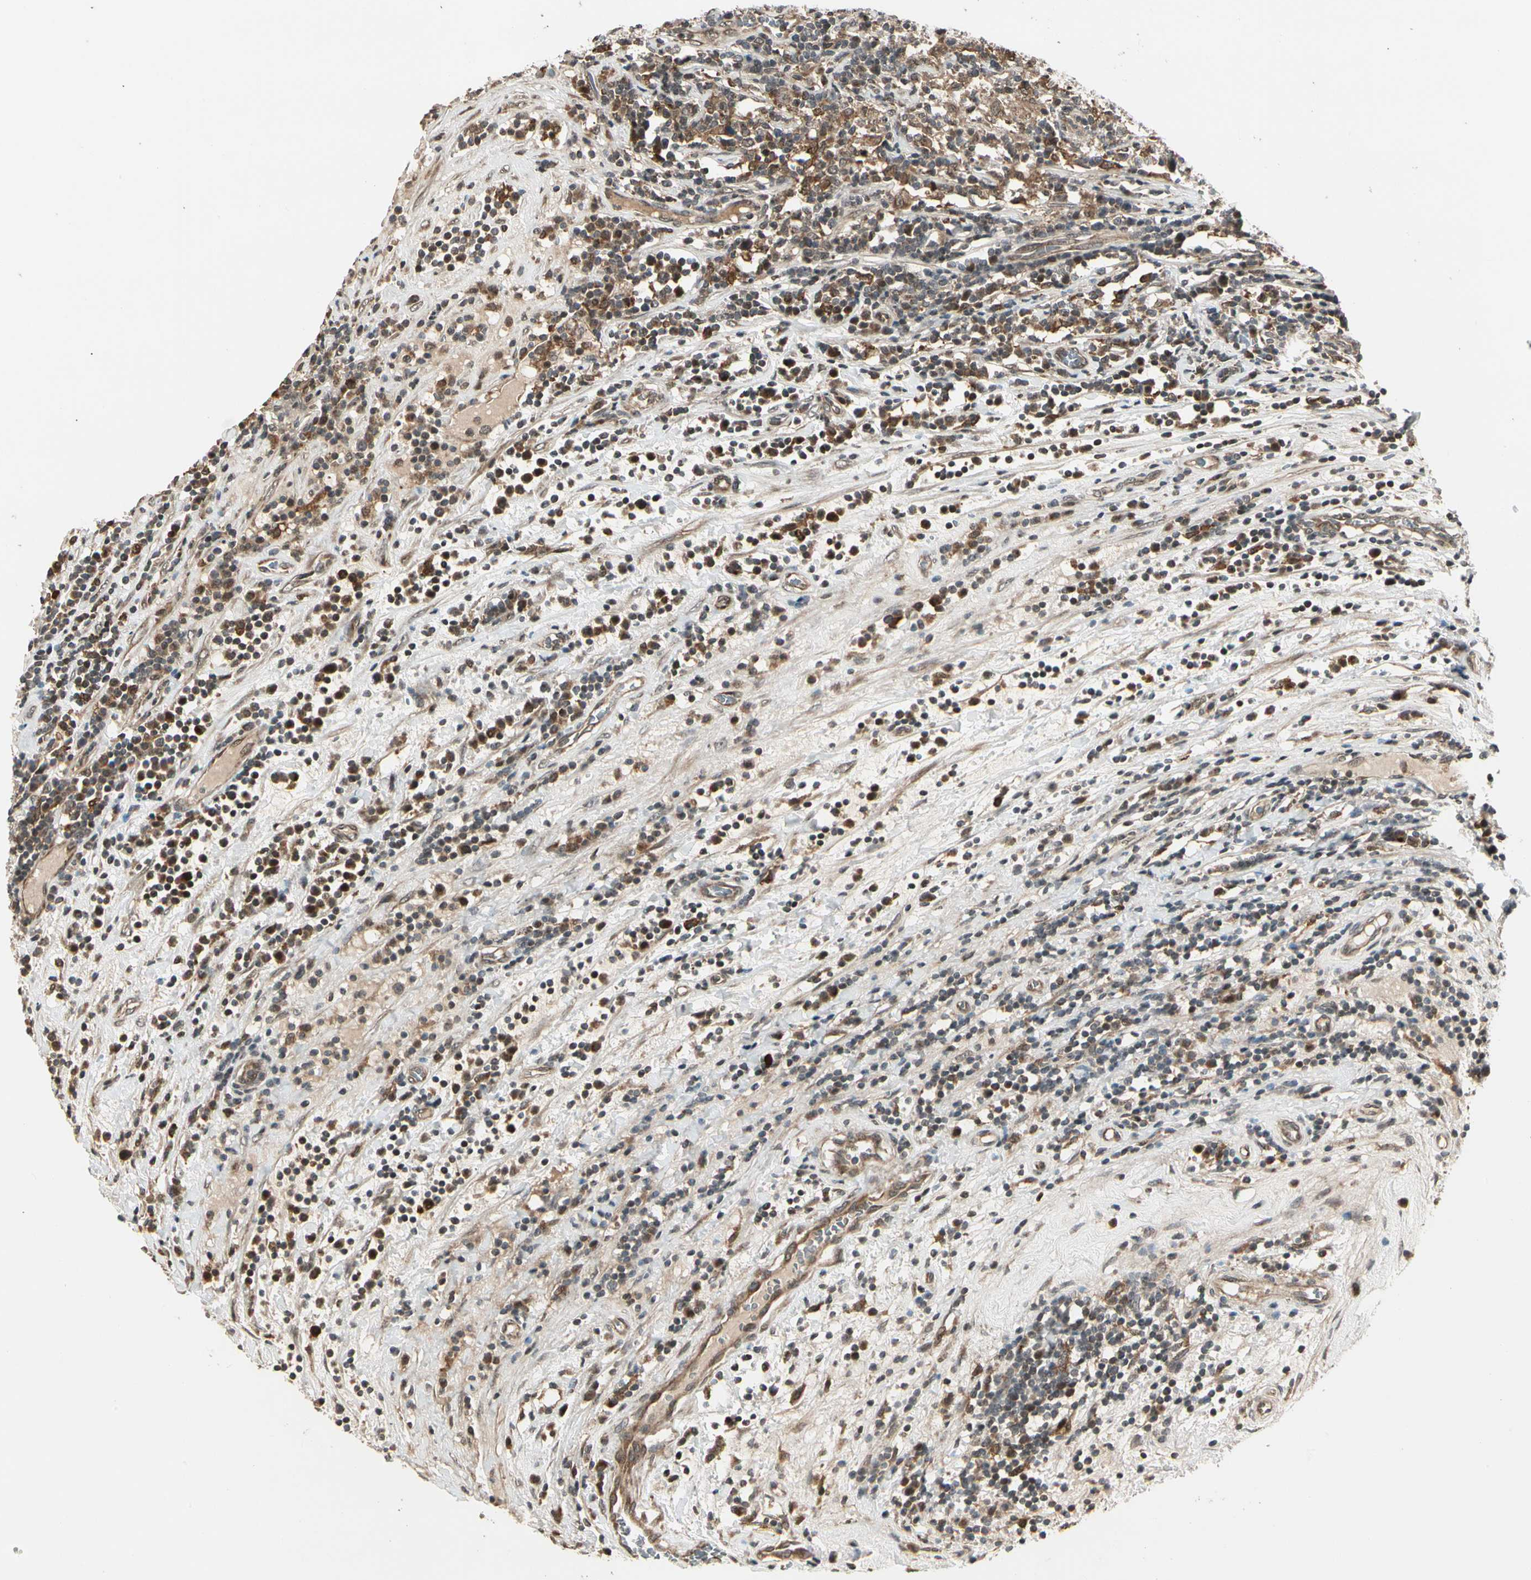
{"staining": {"intensity": "weak", "quantity": ">75%", "location": "cytoplasmic/membranous"}, "tissue": "testis cancer", "cell_type": "Tumor cells", "image_type": "cancer", "snomed": [{"axis": "morphology", "description": "Seminoma, NOS"}, {"axis": "topography", "description": "Testis"}], "caption": "Protein analysis of seminoma (testis) tissue displays weak cytoplasmic/membranous staining in about >75% of tumor cells. The protein of interest is stained brown, and the nuclei are stained in blue (DAB IHC with brightfield microscopy, high magnification).", "gene": "GLUL", "patient": {"sex": "male", "age": 43}}